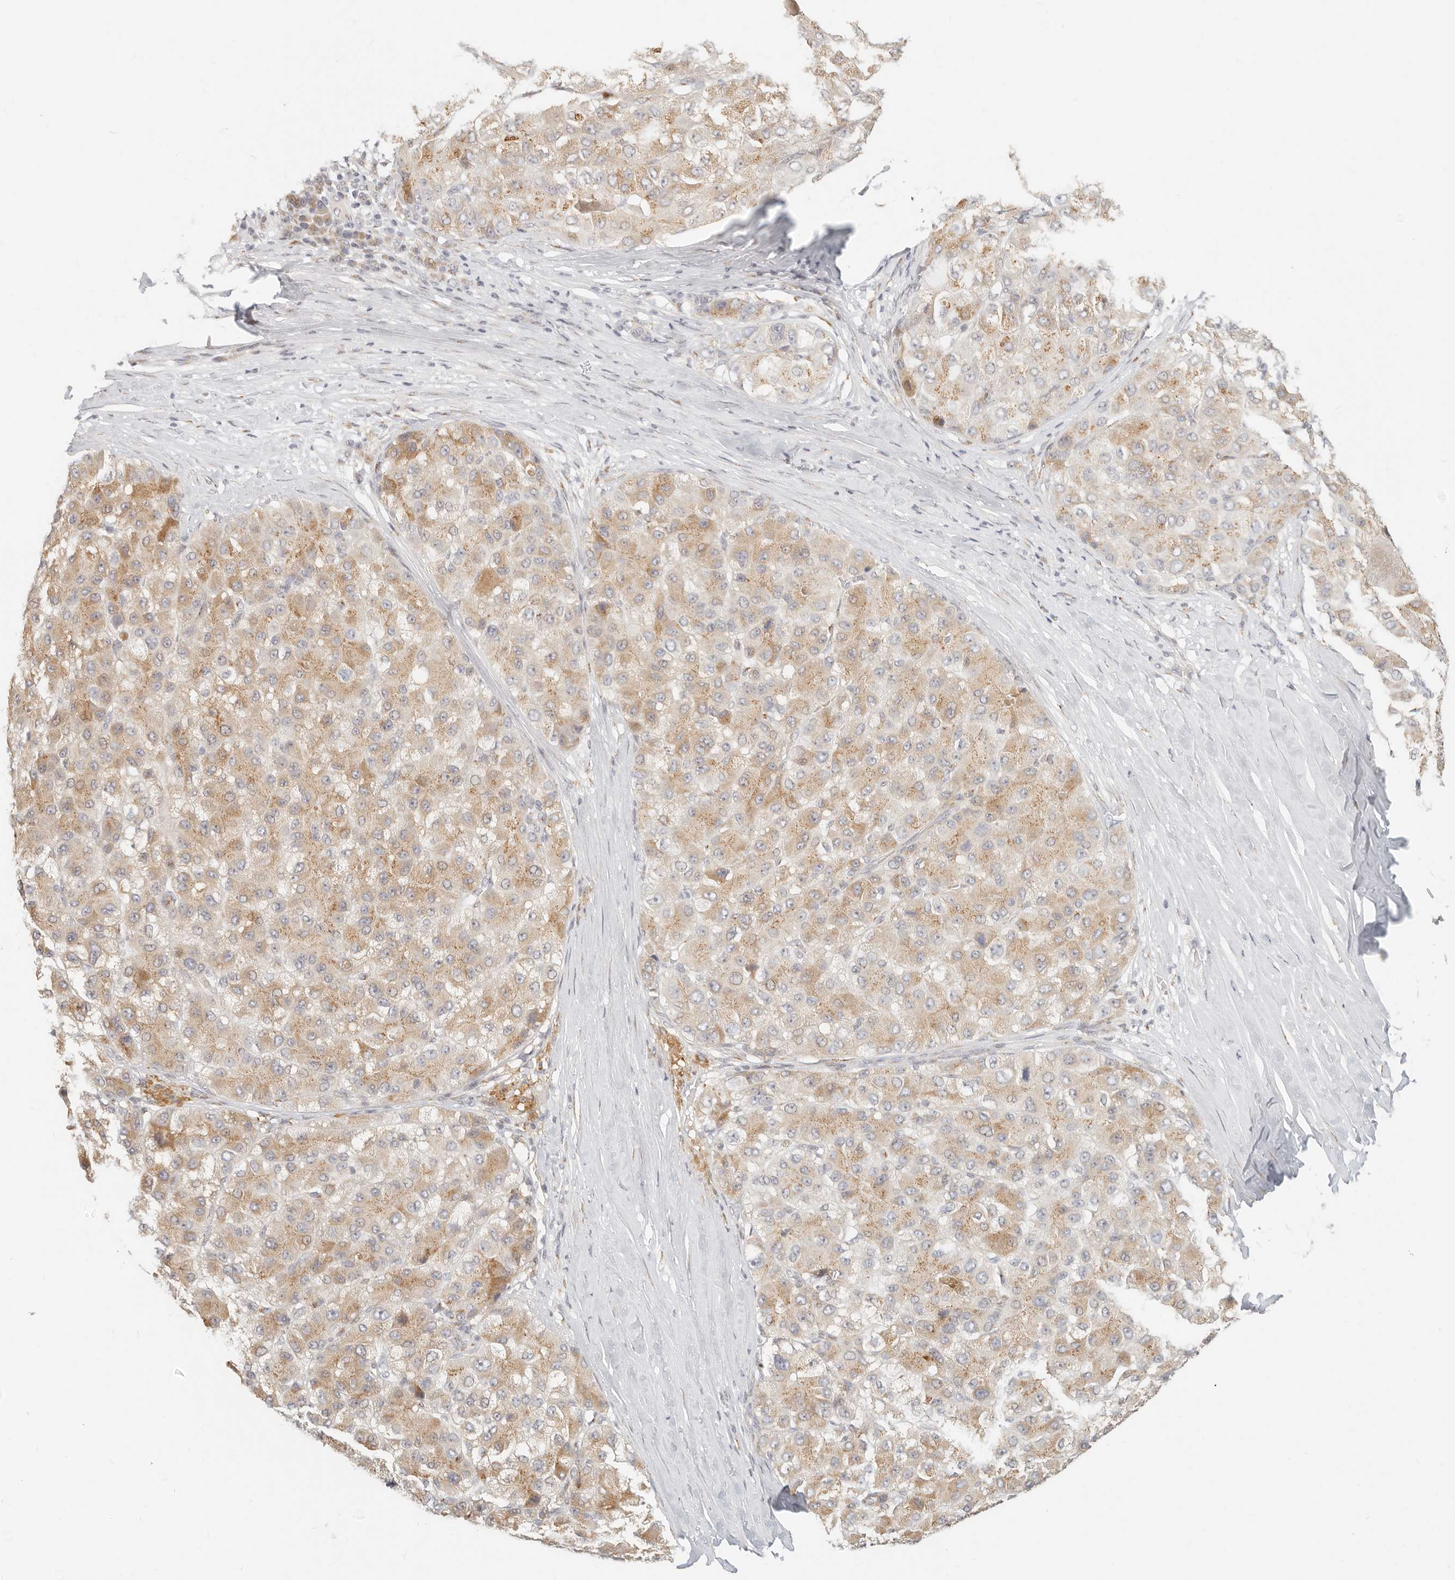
{"staining": {"intensity": "moderate", "quantity": ">75%", "location": "cytoplasmic/membranous"}, "tissue": "liver cancer", "cell_type": "Tumor cells", "image_type": "cancer", "snomed": [{"axis": "morphology", "description": "Carcinoma, Hepatocellular, NOS"}, {"axis": "topography", "description": "Liver"}], "caption": "Hepatocellular carcinoma (liver) stained for a protein (brown) displays moderate cytoplasmic/membranous positive positivity in about >75% of tumor cells.", "gene": "FAM20B", "patient": {"sex": "male", "age": 80}}